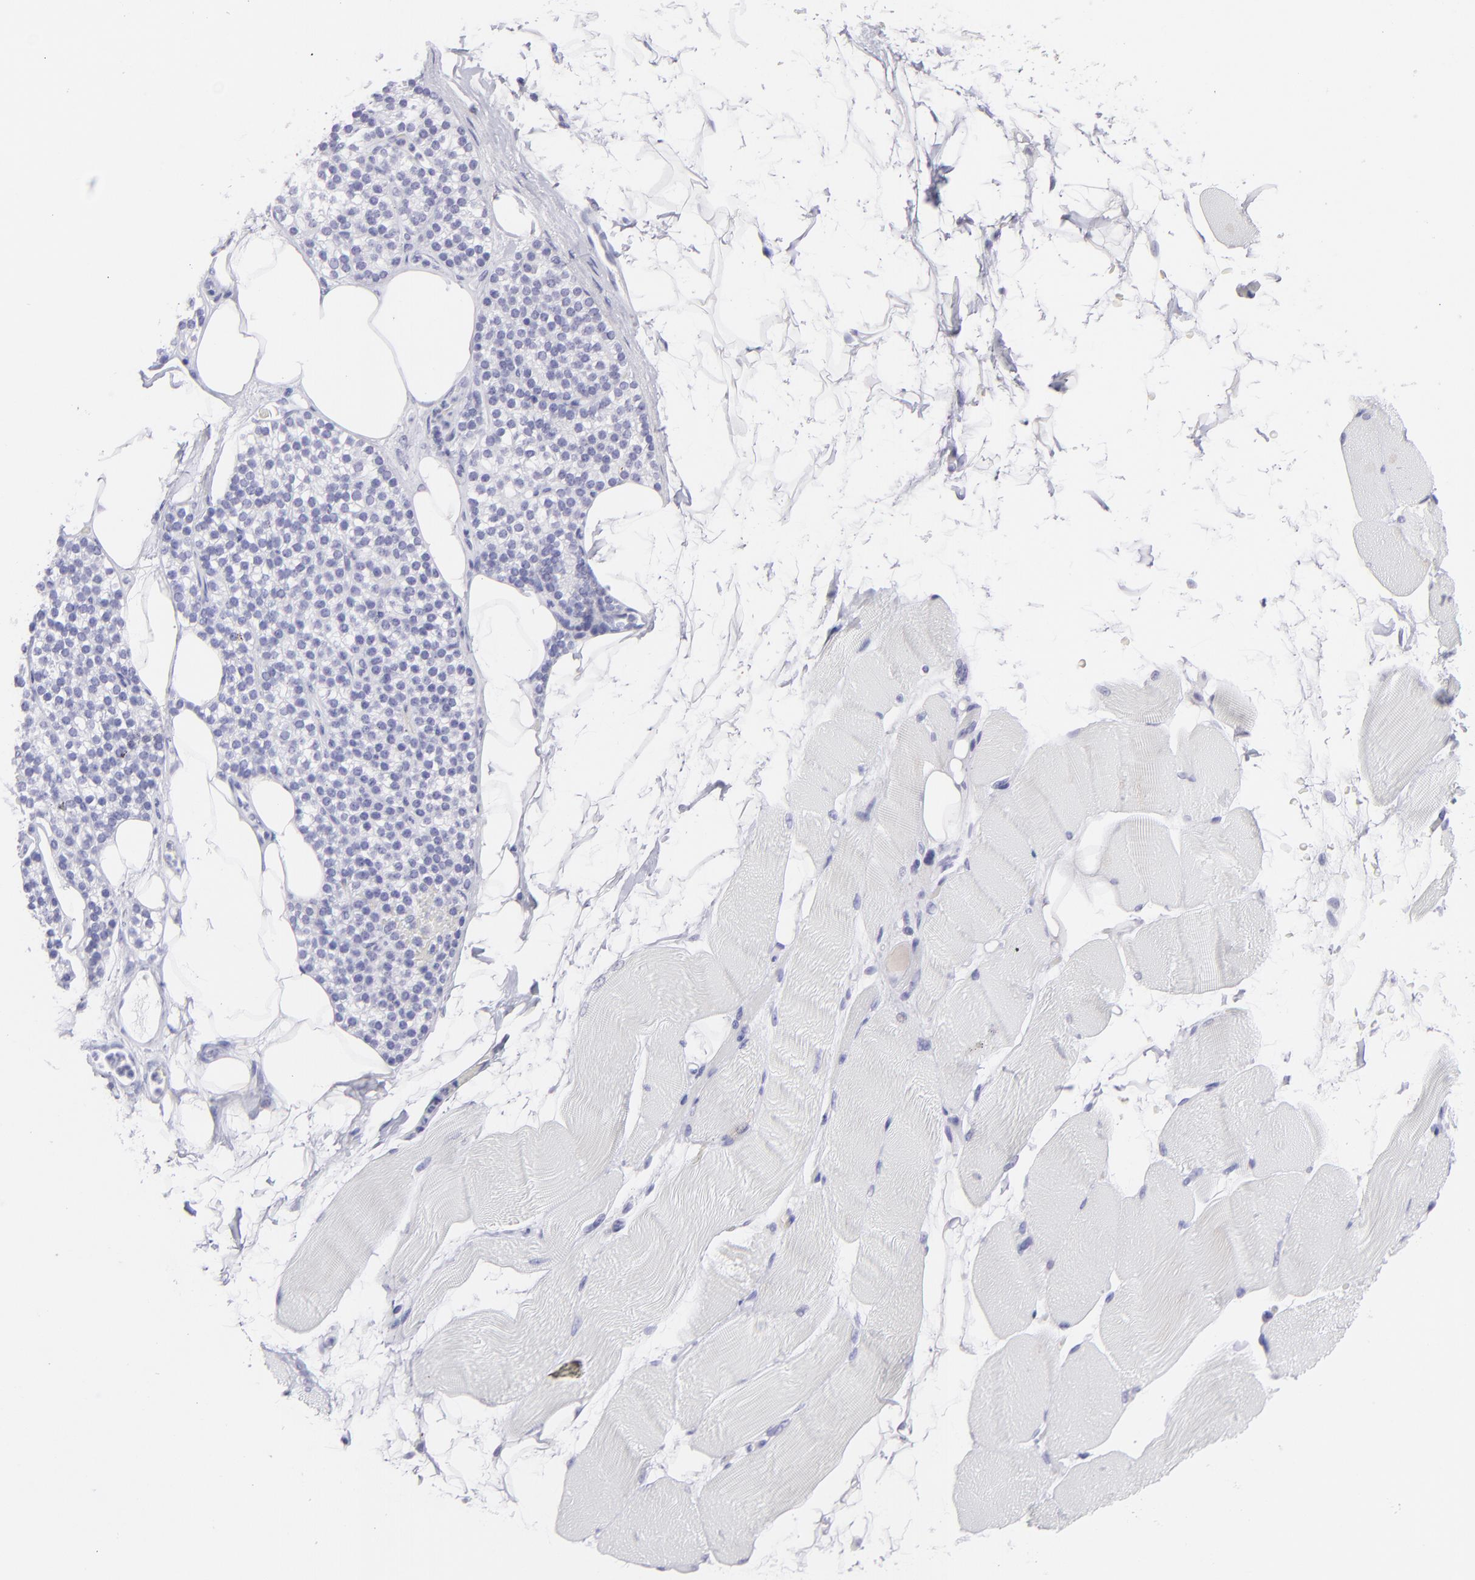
{"staining": {"intensity": "negative", "quantity": "none", "location": "none"}, "tissue": "skeletal muscle", "cell_type": "Myocytes", "image_type": "normal", "snomed": [{"axis": "morphology", "description": "Normal tissue, NOS"}, {"axis": "topography", "description": "Skeletal muscle"}, {"axis": "topography", "description": "Parathyroid gland"}], "caption": "This is an IHC histopathology image of benign human skeletal muscle. There is no expression in myocytes.", "gene": "SLC1A2", "patient": {"sex": "female", "age": 37}}